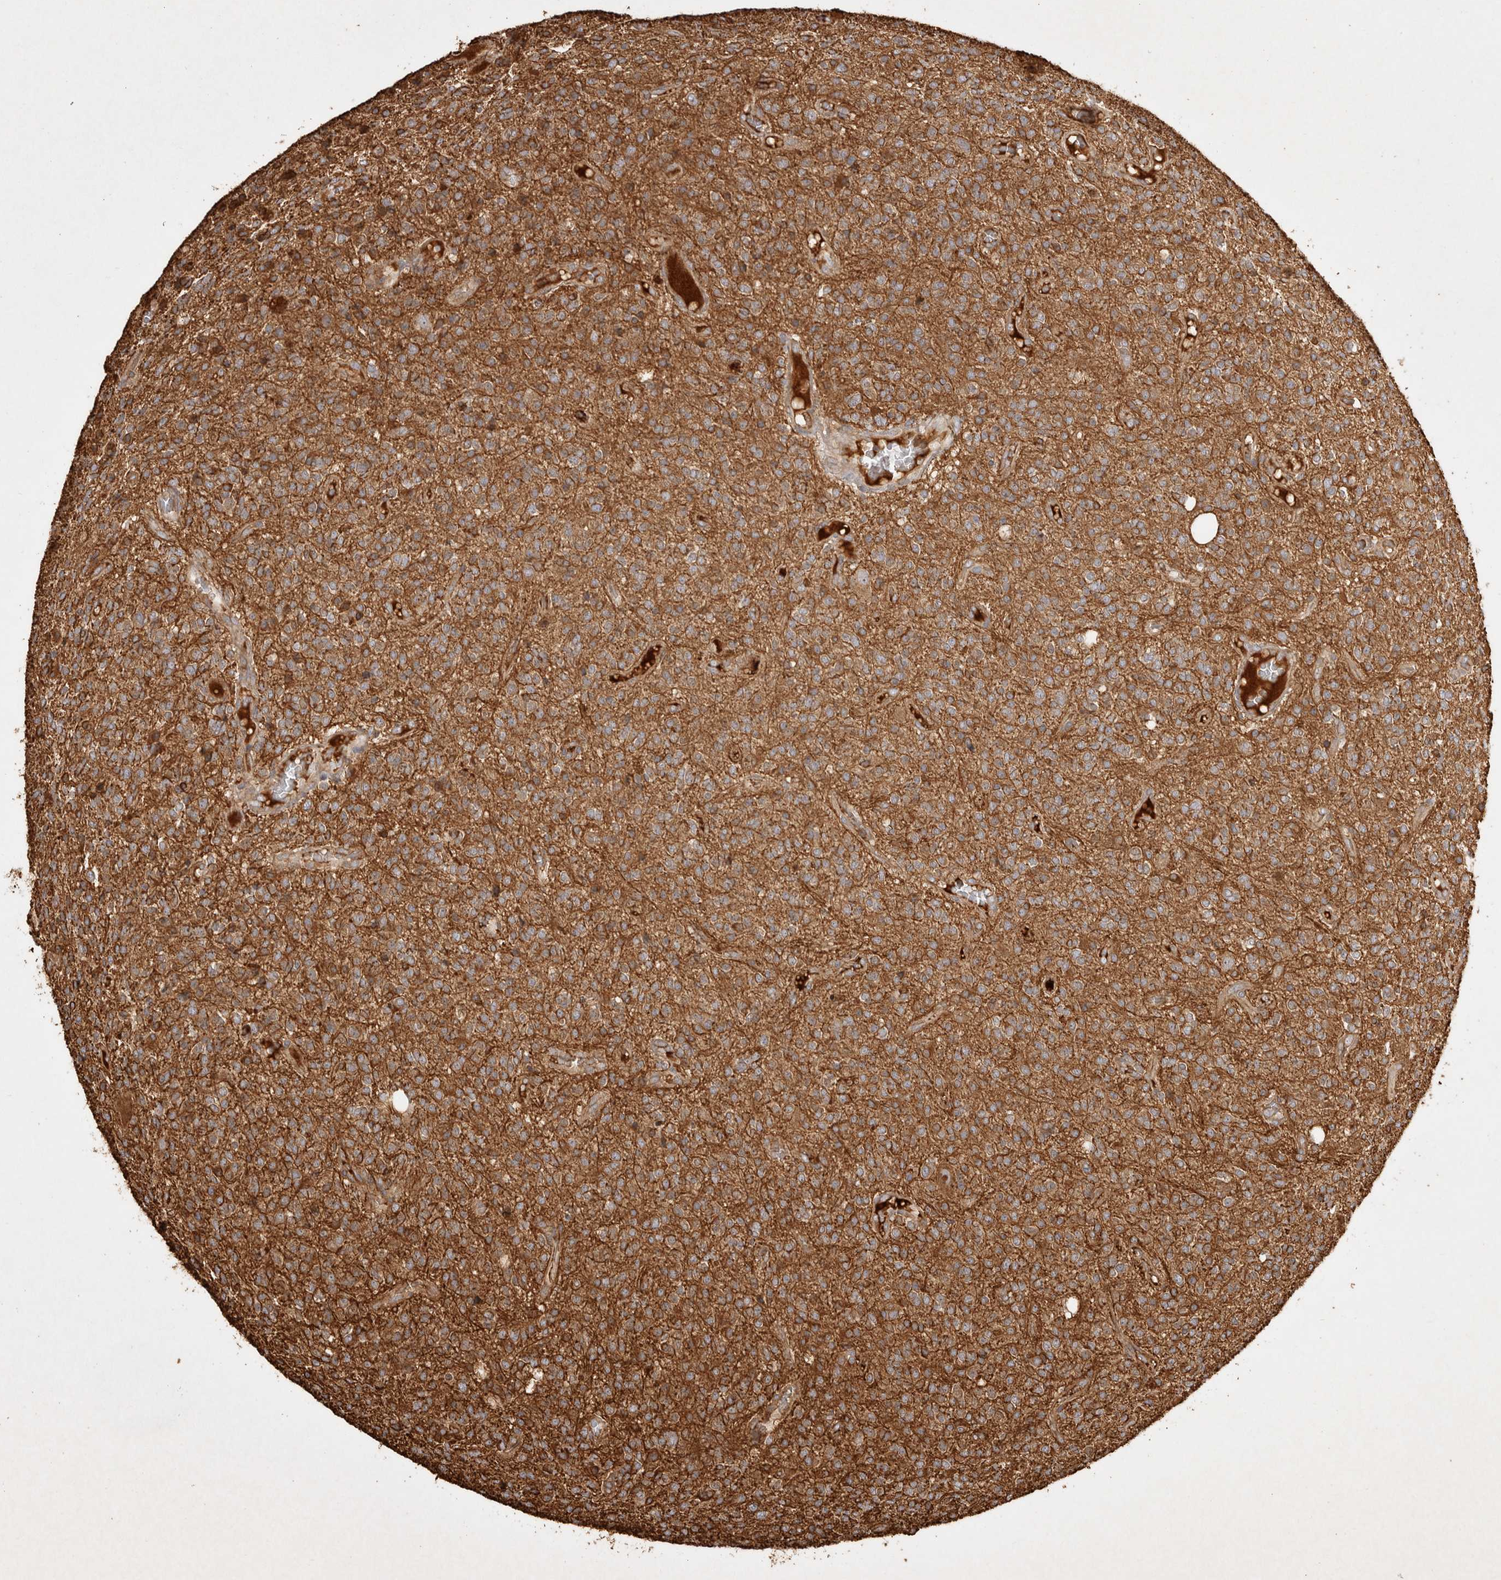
{"staining": {"intensity": "moderate", "quantity": ">75%", "location": "cytoplasmic/membranous"}, "tissue": "glioma", "cell_type": "Tumor cells", "image_type": "cancer", "snomed": [{"axis": "morphology", "description": "Glioma, malignant, High grade"}, {"axis": "topography", "description": "Brain"}], "caption": "Glioma was stained to show a protein in brown. There is medium levels of moderate cytoplasmic/membranous staining in approximately >75% of tumor cells.", "gene": "CAMSAP2", "patient": {"sex": "male", "age": 34}}